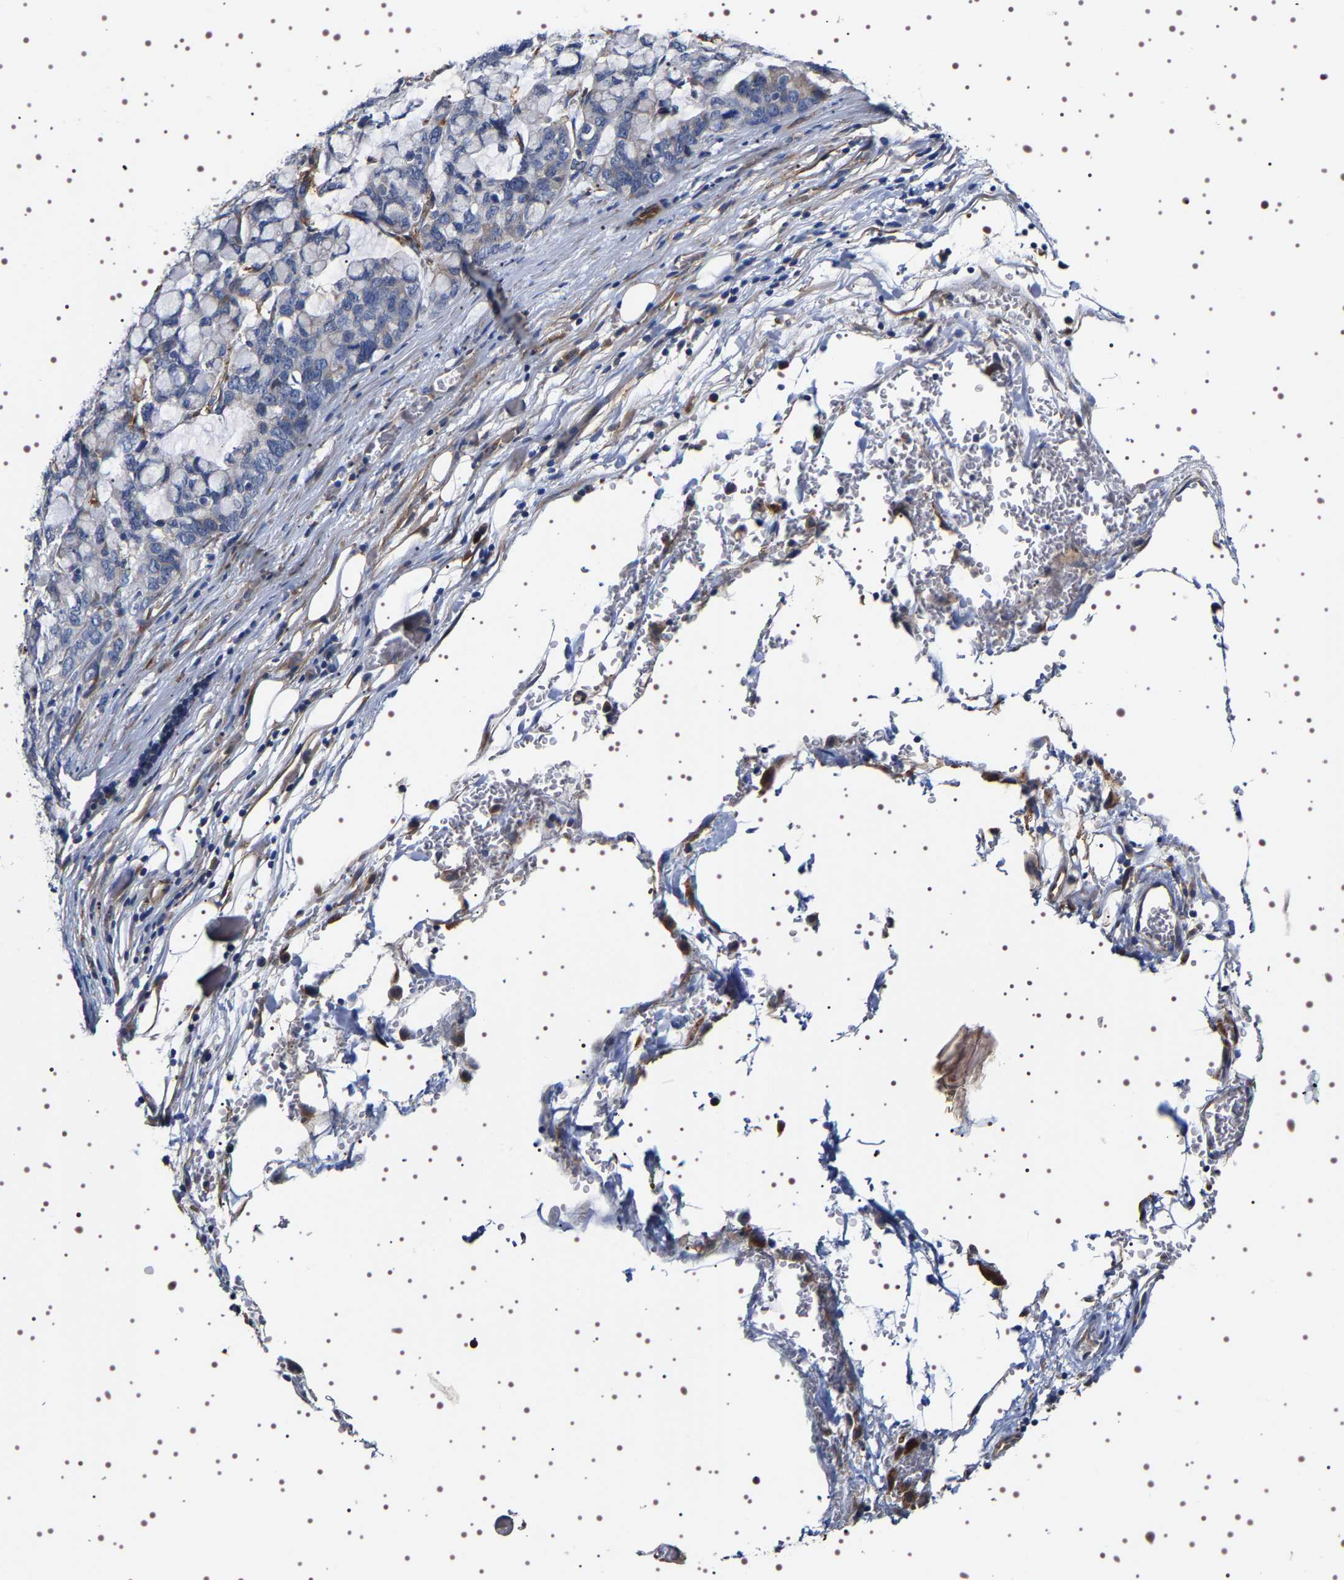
{"staining": {"intensity": "negative", "quantity": "none", "location": "none"}, "tissue": "stomach cancer", "cell_type": "Tumor cells", "image_type": "cancer", "snomed": [{"axis": "morphology", "description": "Adenocarcinoma, NOS"}, {"axis": "topography", "description": "Stomach, lower"}], "caption": "DAB immunohistochemical staining of human adenocarcinoma (stomach) demonstrates no significant expression in tumor cells.", "gene": "ALPL", "patient": {"sex": "male", "age": 84}}